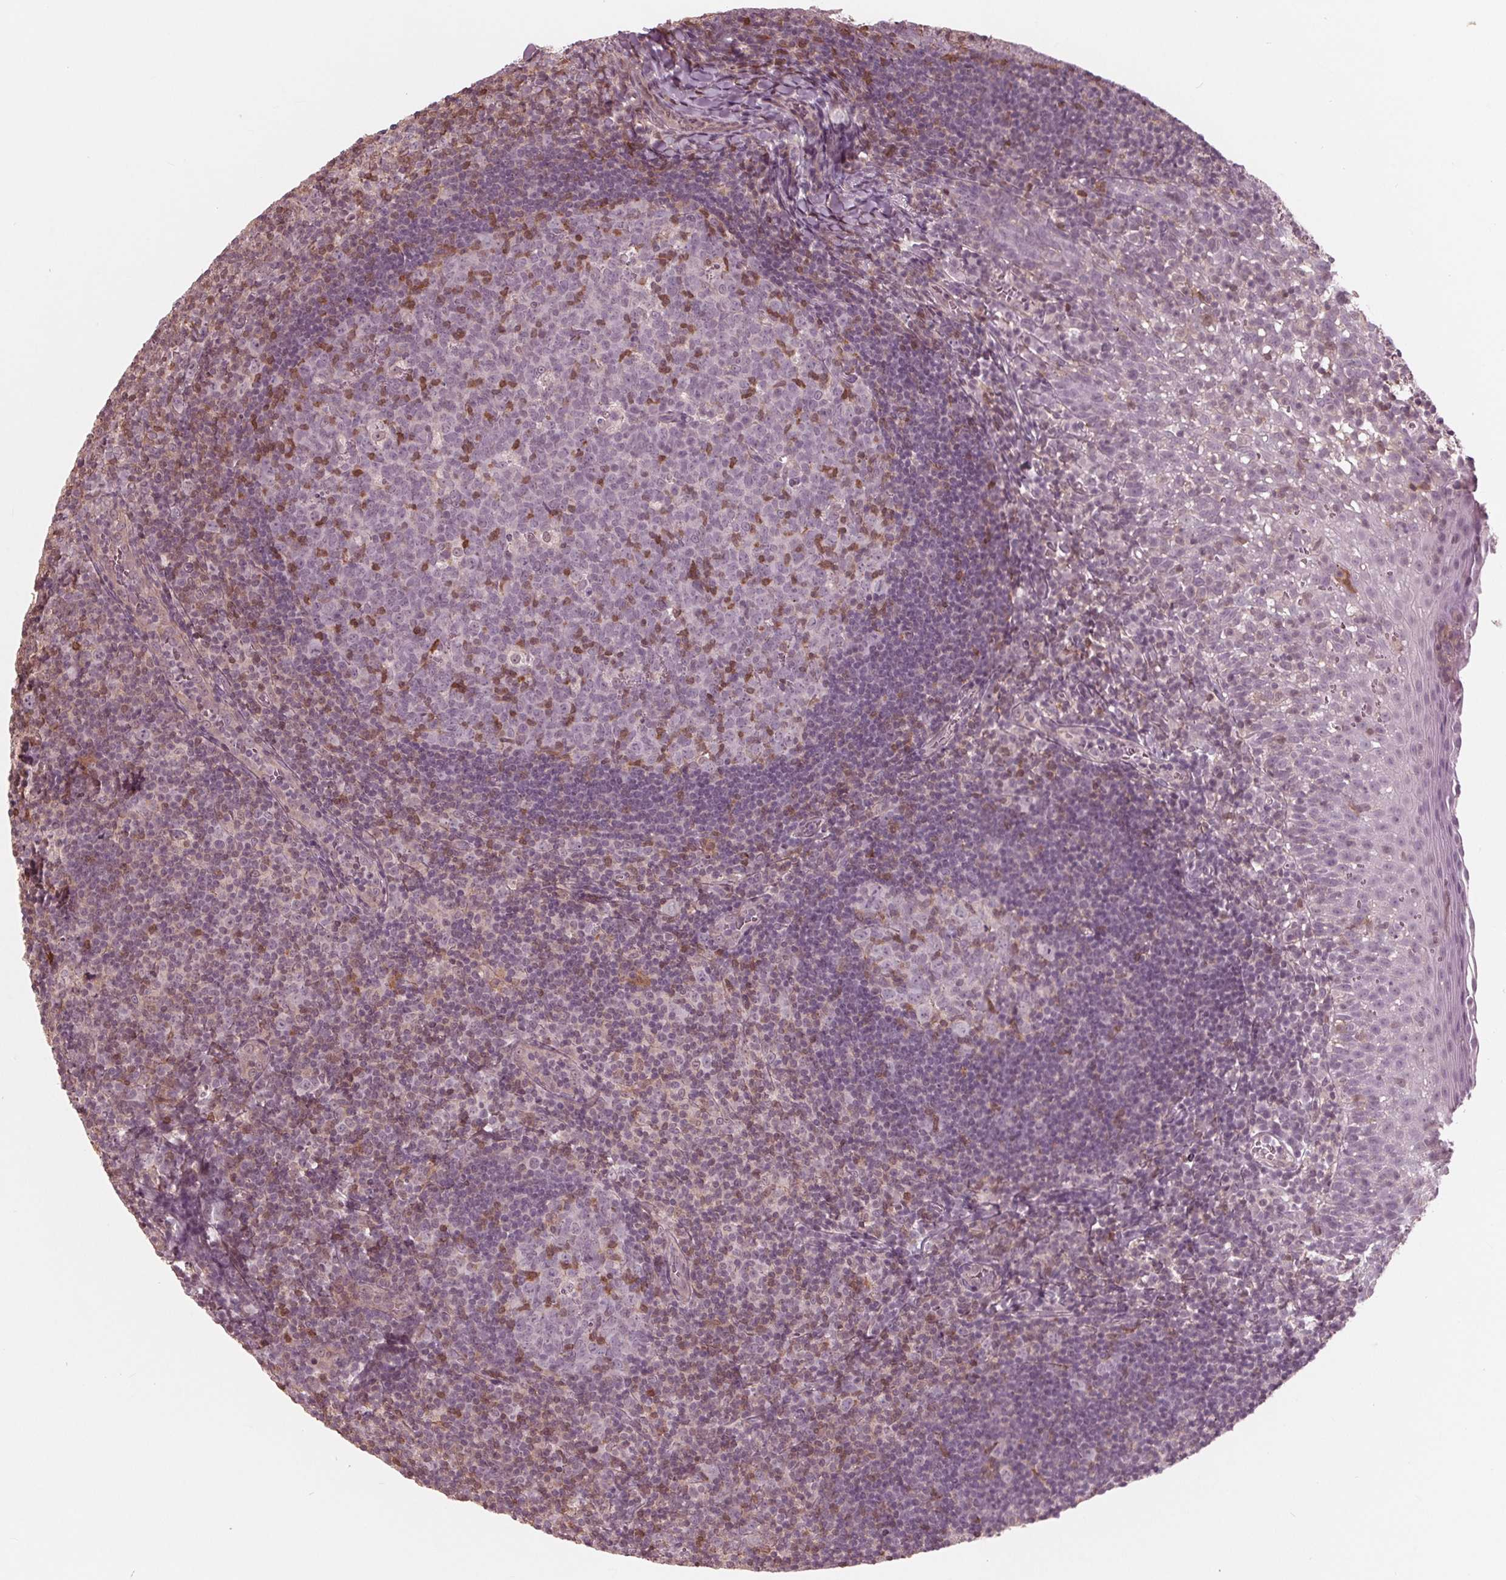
{"staining": {"intensity": "moderate", "quantity": "<25%", "location": "nuclear"}, "tissue": "lymph node", "cell_type": "Germinal center cells", "image_type": "normal", "snomed": [{"axis": "morphology", "description": "Normal tissue, NOS"}, {"axis": "topography", "description": "Lymph node"}], "caption": "A histopathology image showing moderate nuclear expression in about <25% of germinal center cells in normal lymph node, as visualized by brown immunohistochemical staining.", "gene": "ING3", "patient": {"sex": "female", "age": 21}}